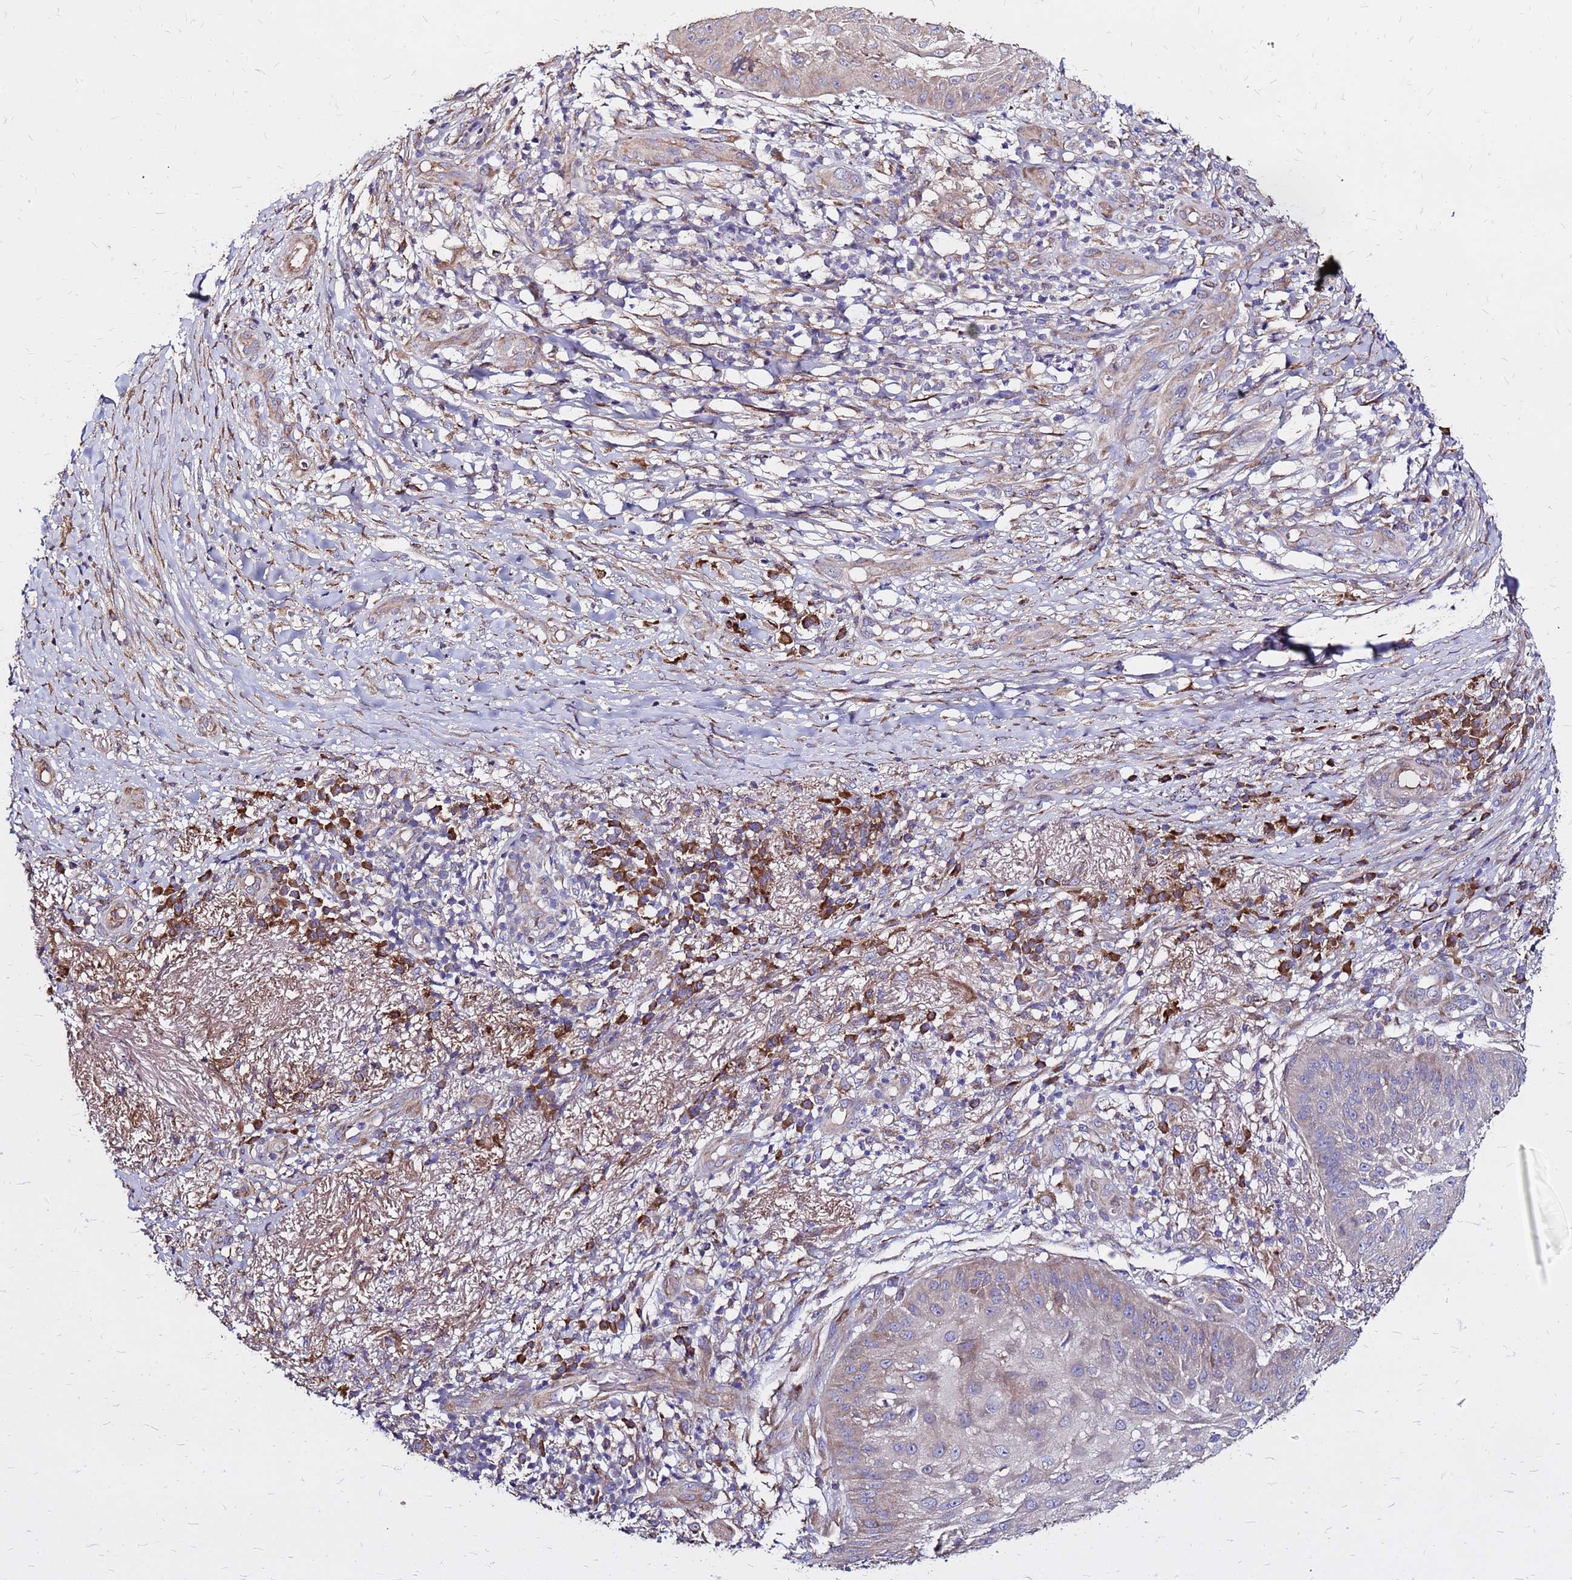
{"staining": {"intensity": "weak", "quantity": "25%-75%", "location": "cytoplasmic/membranous"}, "tissue": "skin cancer", "cell_type": "Tumor cells", "image_type": "cancer", "snomed": [{"axis": "morphology", "description": "Squamous cell carcinoma, NOS"}, {"axis": "topography", "description": "Skin"}], "caption": "High-magnification brightfield microscopy of skin cancer stained with DAB (3,3'-diaminobenzidine) (brown) and counterstained with hematoxylin (blue). tumor cells exhibit weak cytoplasmic/membranous expression is appreciated in approximately25%-75% of cells.", "gene": "VMO1", "patient": {"sex": "male", "age": 70}}